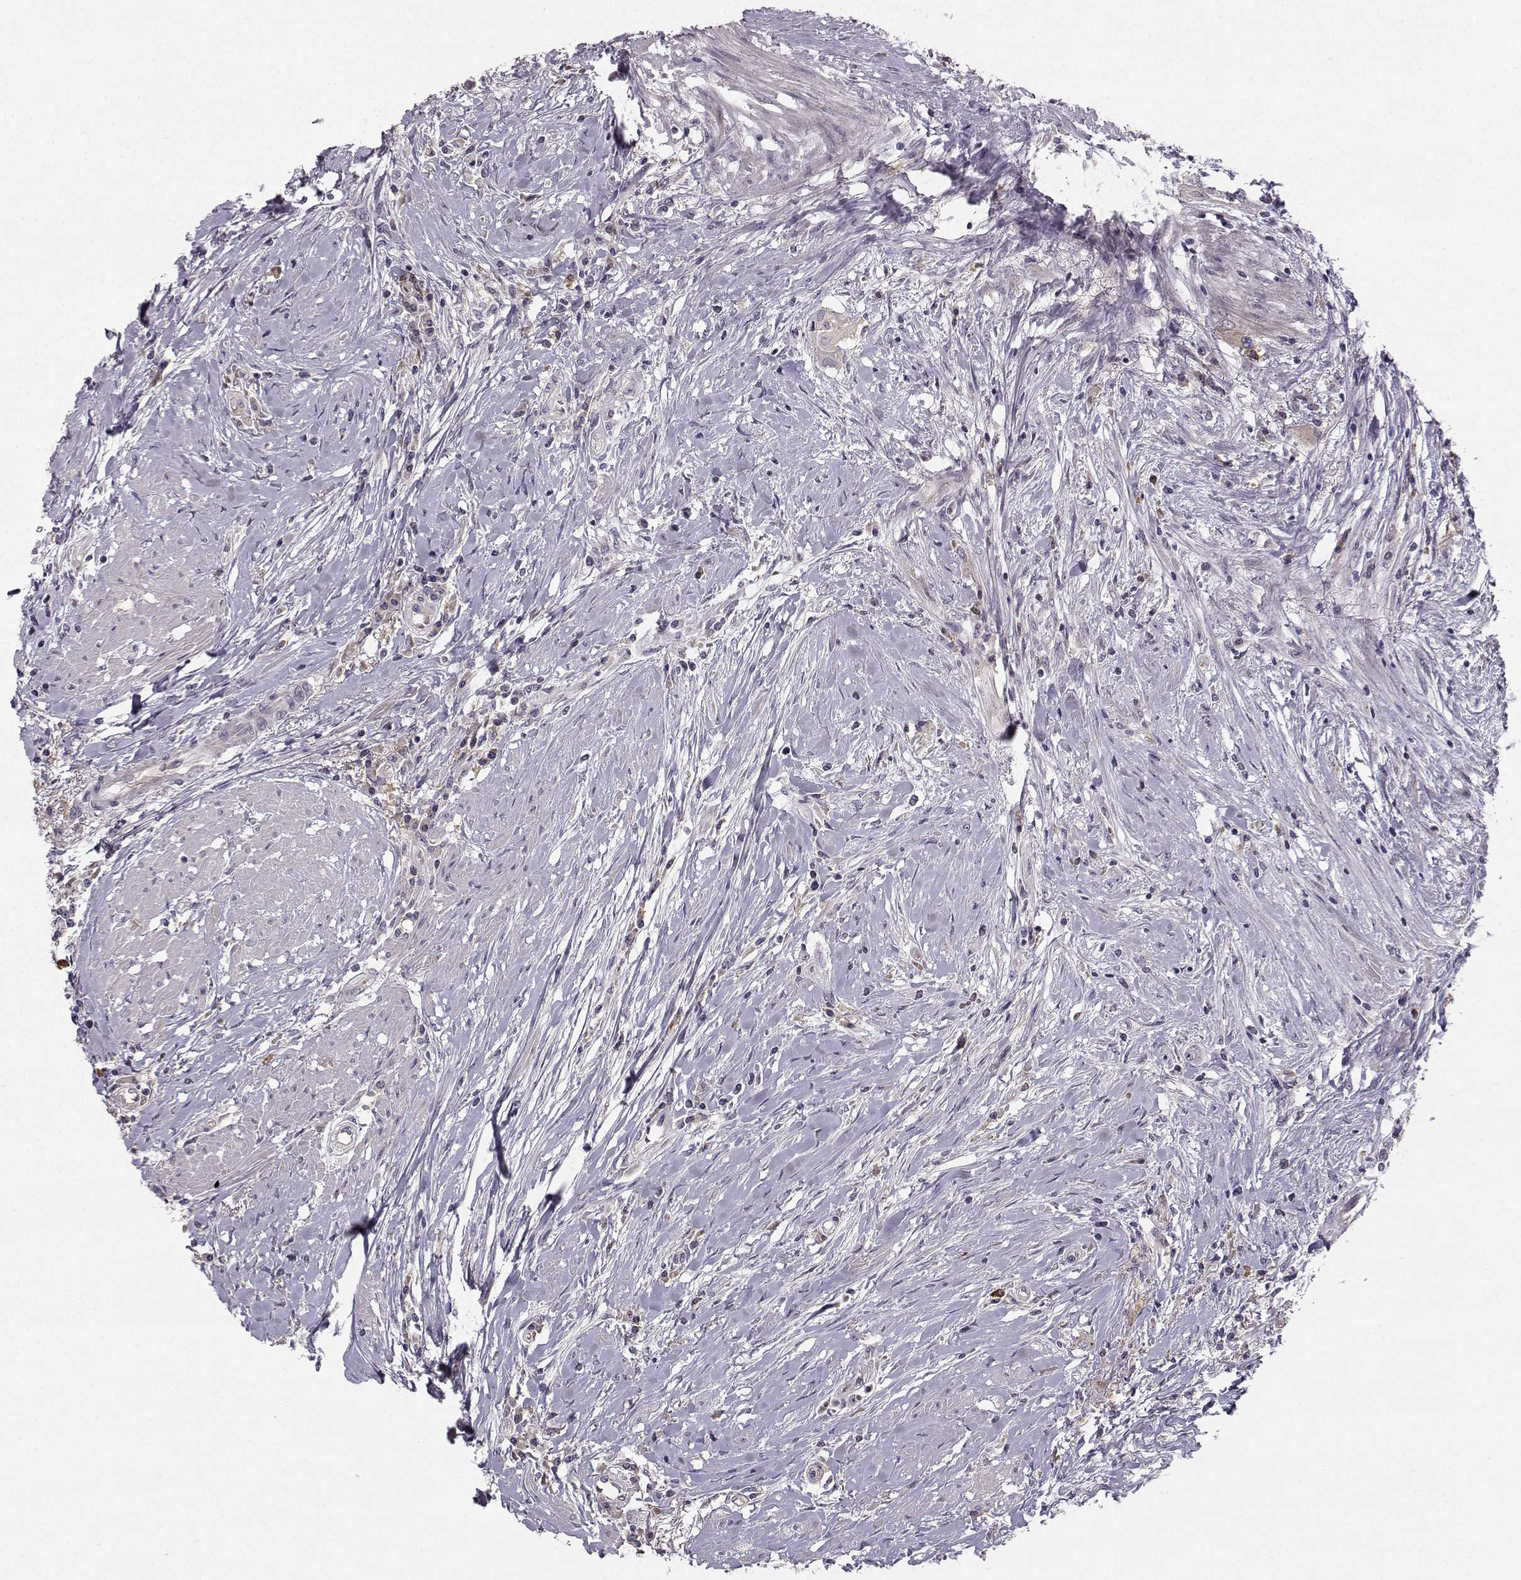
{"staining": {"intensity": "negative", "quantity": "none", "location": "none"}, "tissue": "colorectal cancer", "cell_type": "Tumor cells", "image_type": "cancer", "snomed": [{"axis": "morphology", "description": "Adenocarcinoma, NOS"}, {"axis": "topography", "description": "Rectum"}], "caption": "Protein analysis of colorectal cancer (adenocarcinoma) exhibits no significant expression in tumor cells.", "gene": "OPRD1", "patient": {"sex": "male", "age": 59}}